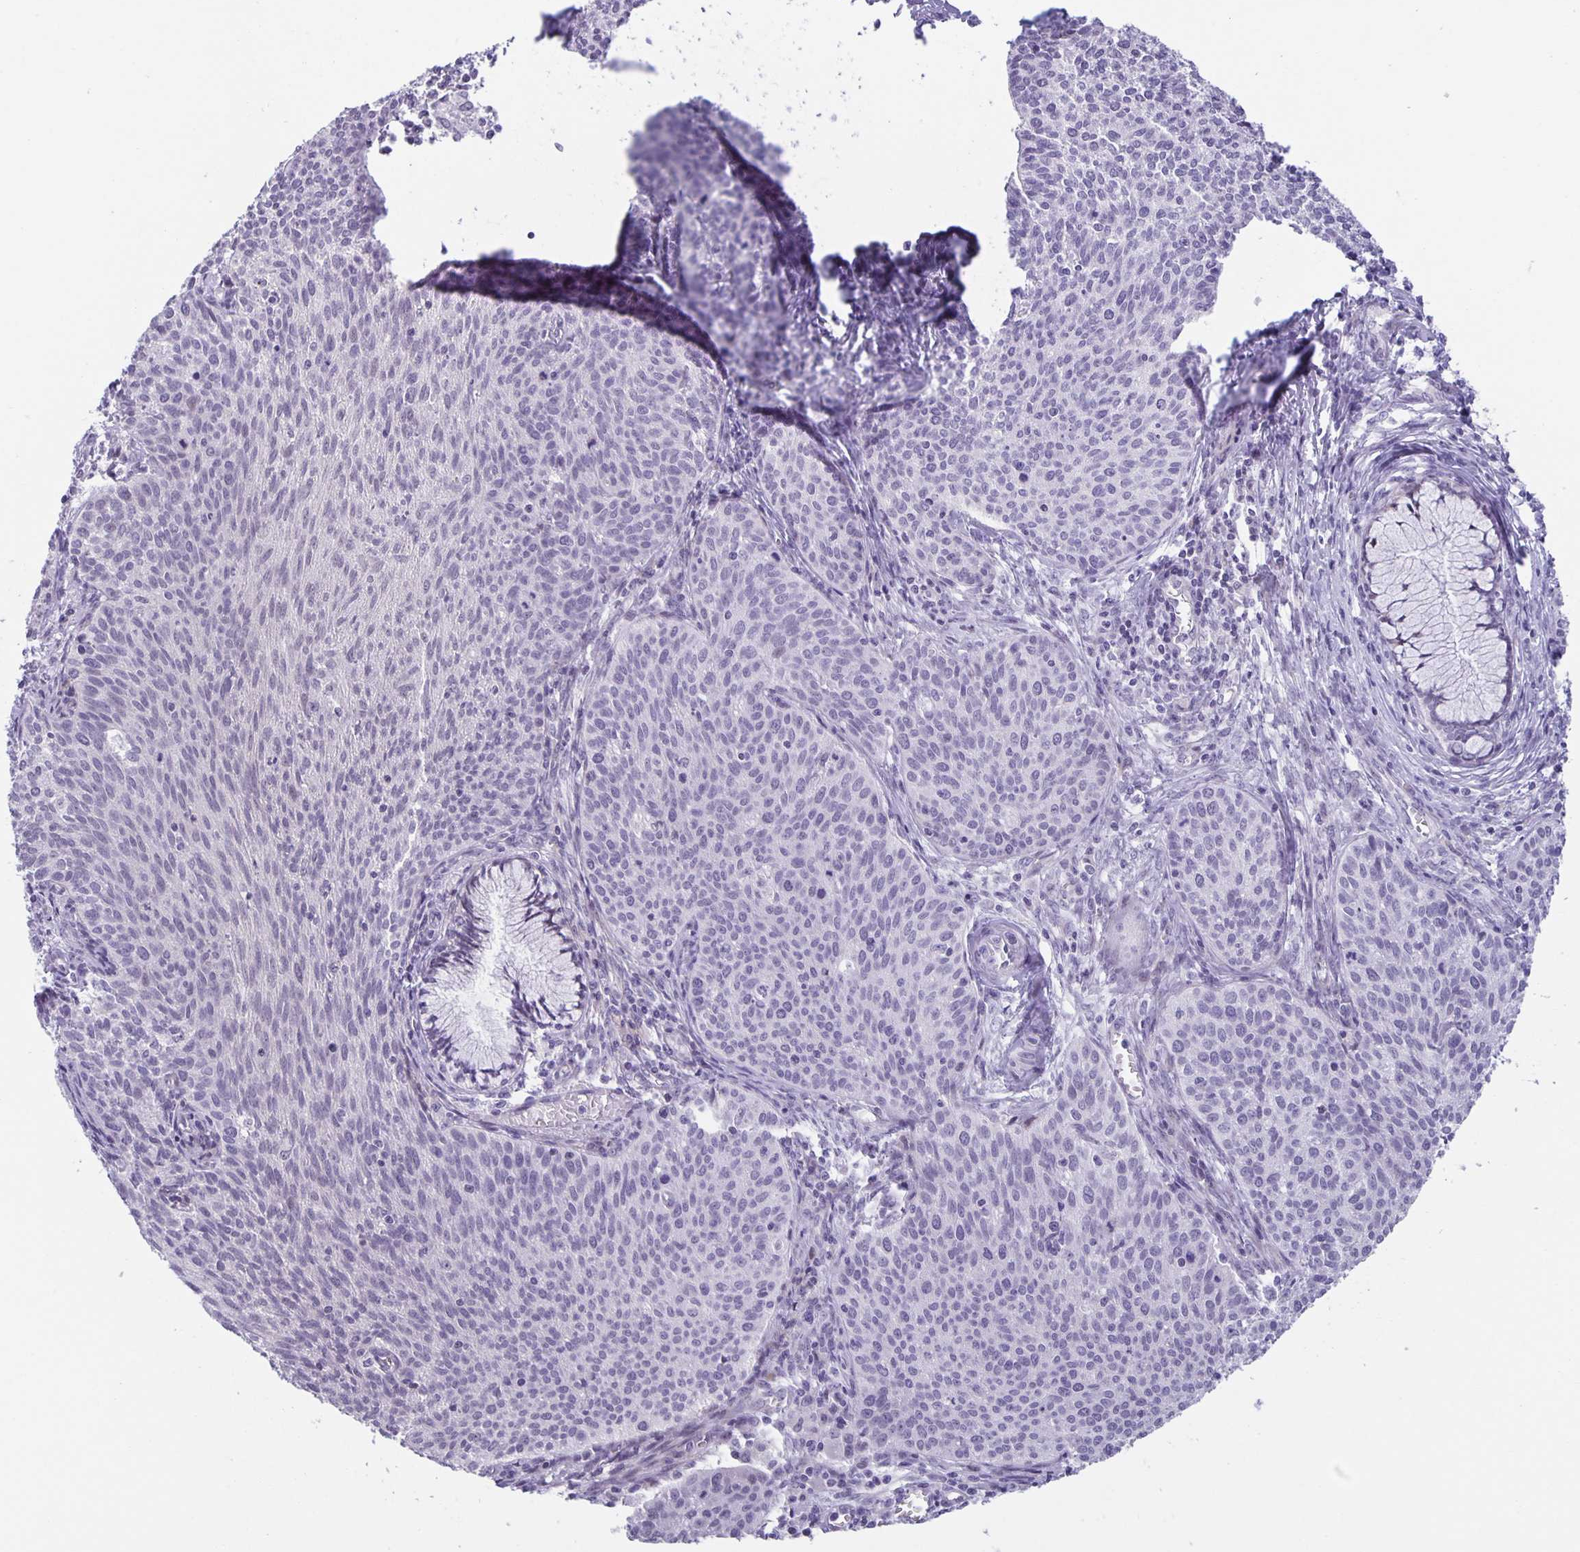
{"staining": {"intensity": "negative", "quantity": "none", "location": "none"}, "tissue": "cervical cancer", "cell_type": "Tumor cells", "image_type": "cancer", "snomed": [{"axis": "morphology", "description": "Squamous cell carcinoma, NOS"}, {"axis": "topography", "description": "Cervix"}], "caption": "DAB immunohistochemical staining of cervical cancer displays no significant positivity in tumor cells.", "gene": "PHRF1", "patient": {"sex": "female", "age": 38}}